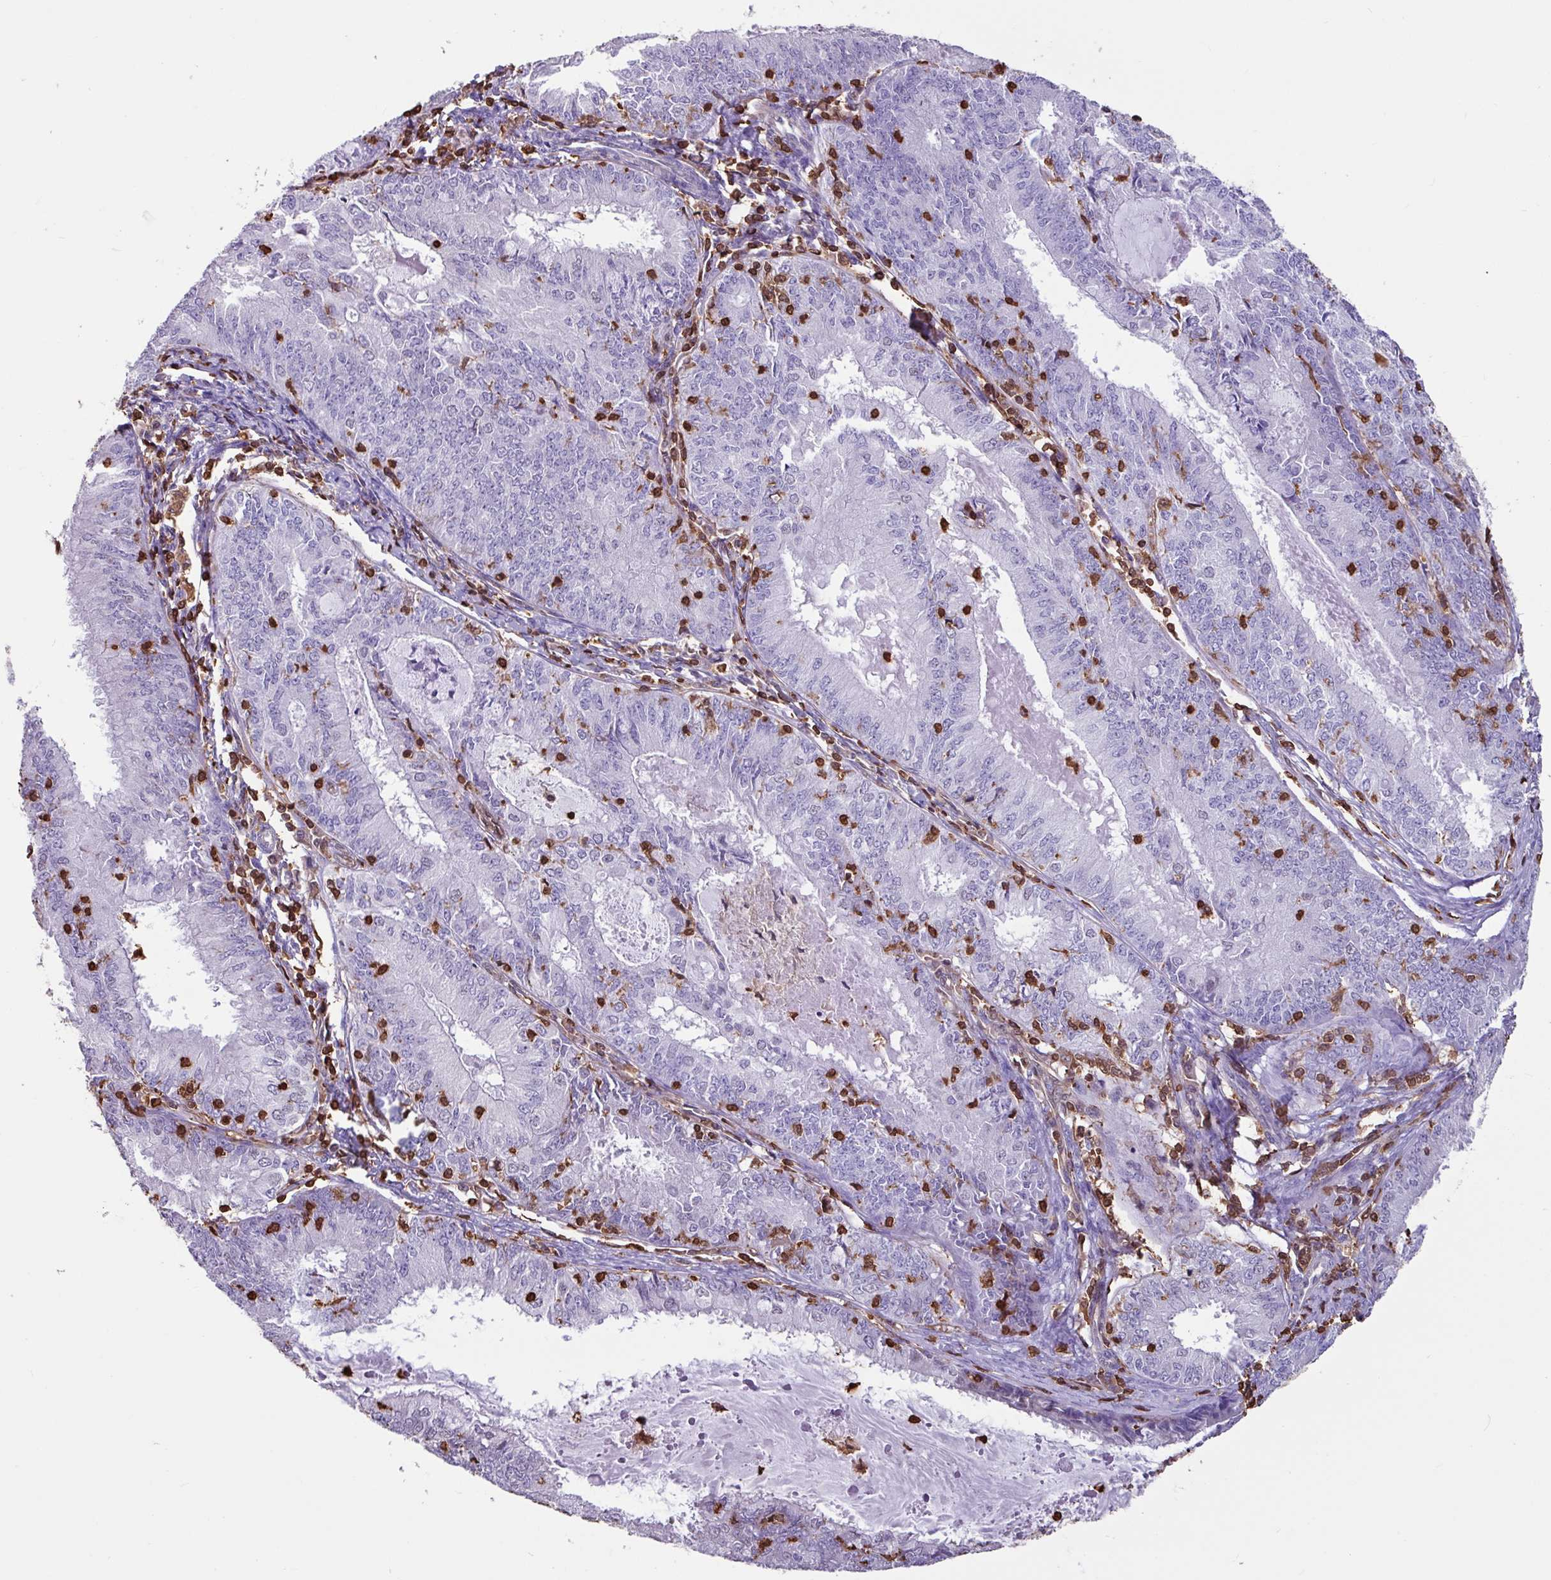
{"staining": {"intensity": "negative", "quantity": "none", "location": "none"}, "tissue": "endometrial cancer", "cell_type": "Tumor cells", "image_type": "cancer", "snomed": [{"axis": "morphology", "description": "Adenocarcinoma, NOS"}, {"axis": "topography", "description": "Endometrium"}], "caption": "IHC image of human adenocarcinoma (endometrial) stained for a protein (brown), which shows no staining in tumor cells.", "gene": "ARHGDIB", "patient": {"sex": "female", "age": 57}}